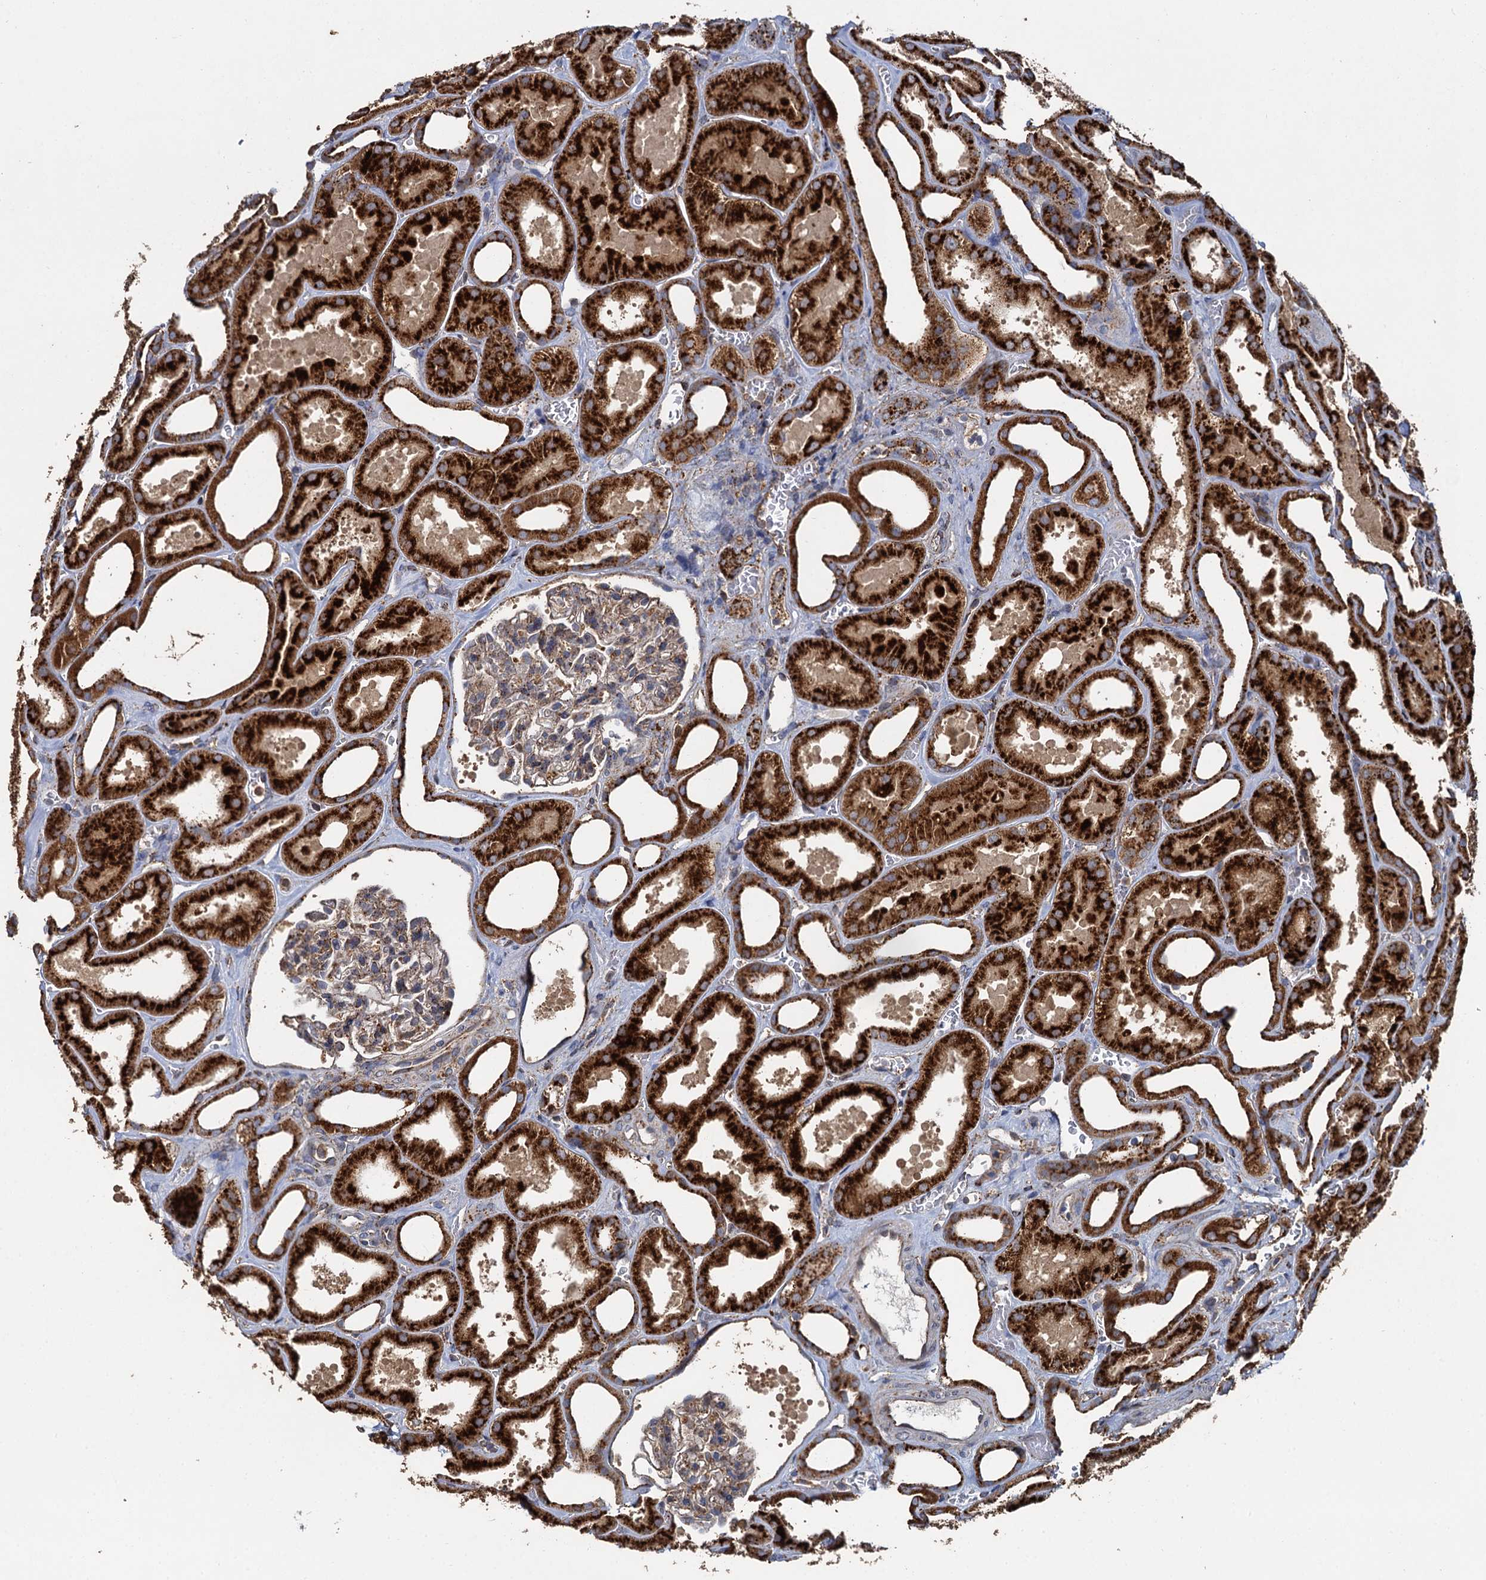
{"staining": {"intensity": "moderate", "quantity": "<25%", "location": "cytoplasmic/membranous"}, "tissue": "kidney", "cell_type": "Cells in glomeruli", "image_type": "normal", "snomed": [{"axis": "morphology", "description": "Normal tissue, NOS"}, {"axis": "morphology", "description": "Adenocarcinoma, NOS"}, {"axis": "topography", "description": "Kidney"}], "caption": "A micrograph showing moderate cytoplasmic/membranous expression in about <25% of cells in glomeruli in benign kidney, as visualized by brown immunohistochemical staining.", "gene": "GBA1", "patient": {"sex": "female", "age": 68}}